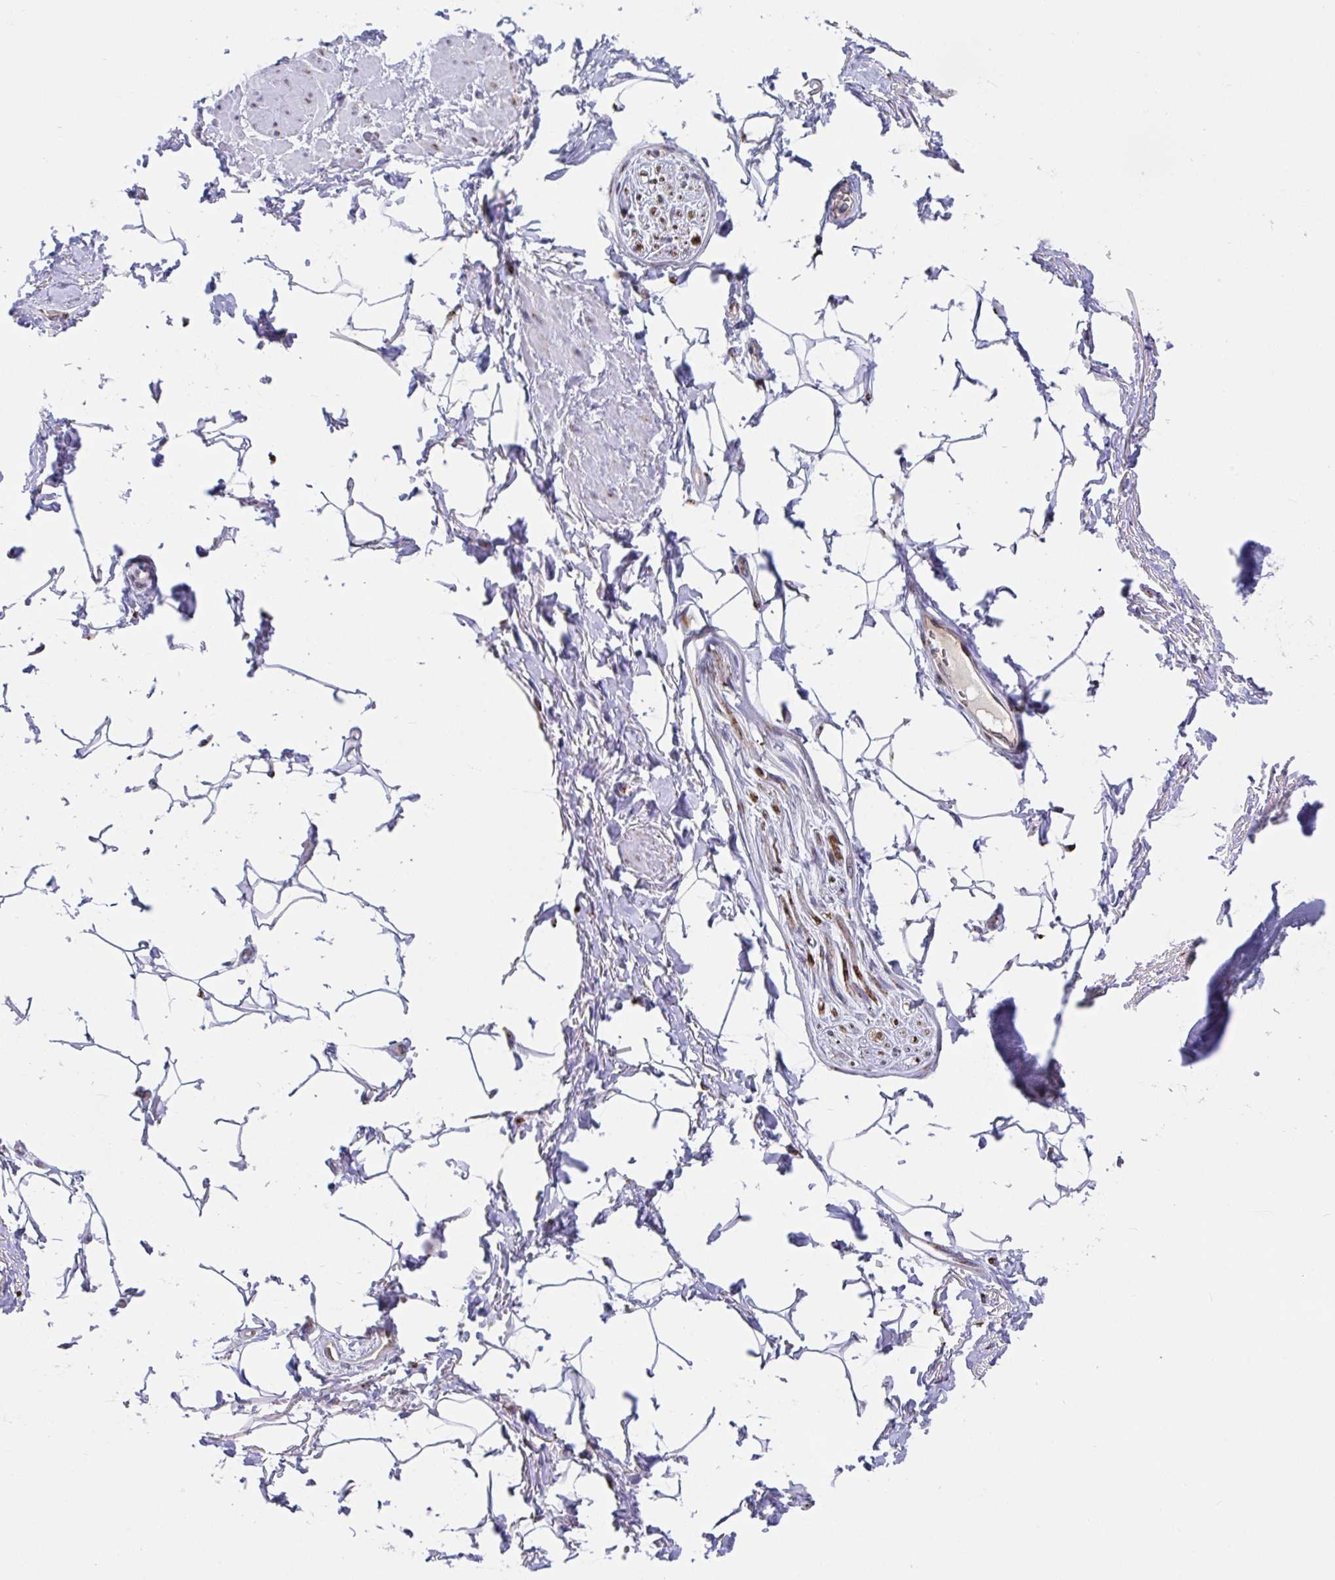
{"staining": {"intensity": "negative", "quantity": "none", "location": "none"}, "tissue": "adipose tissue", "cell_type": "Adipocytes", "image_type": "normal", "snomed": [{"axis": "morphology", "description": "Normal tissue, NOS"}, {"axis": "topography", "description": "Peripheral nerve tissue"}], "caption": "A high-resolution micrograph shows immunohistochemistry staining of normal adipose tissue, which demonstrates no significant positivity in adipocytes.", "gene": "ATP5MJ", "patient": {"sex": "male", "age": 51}}